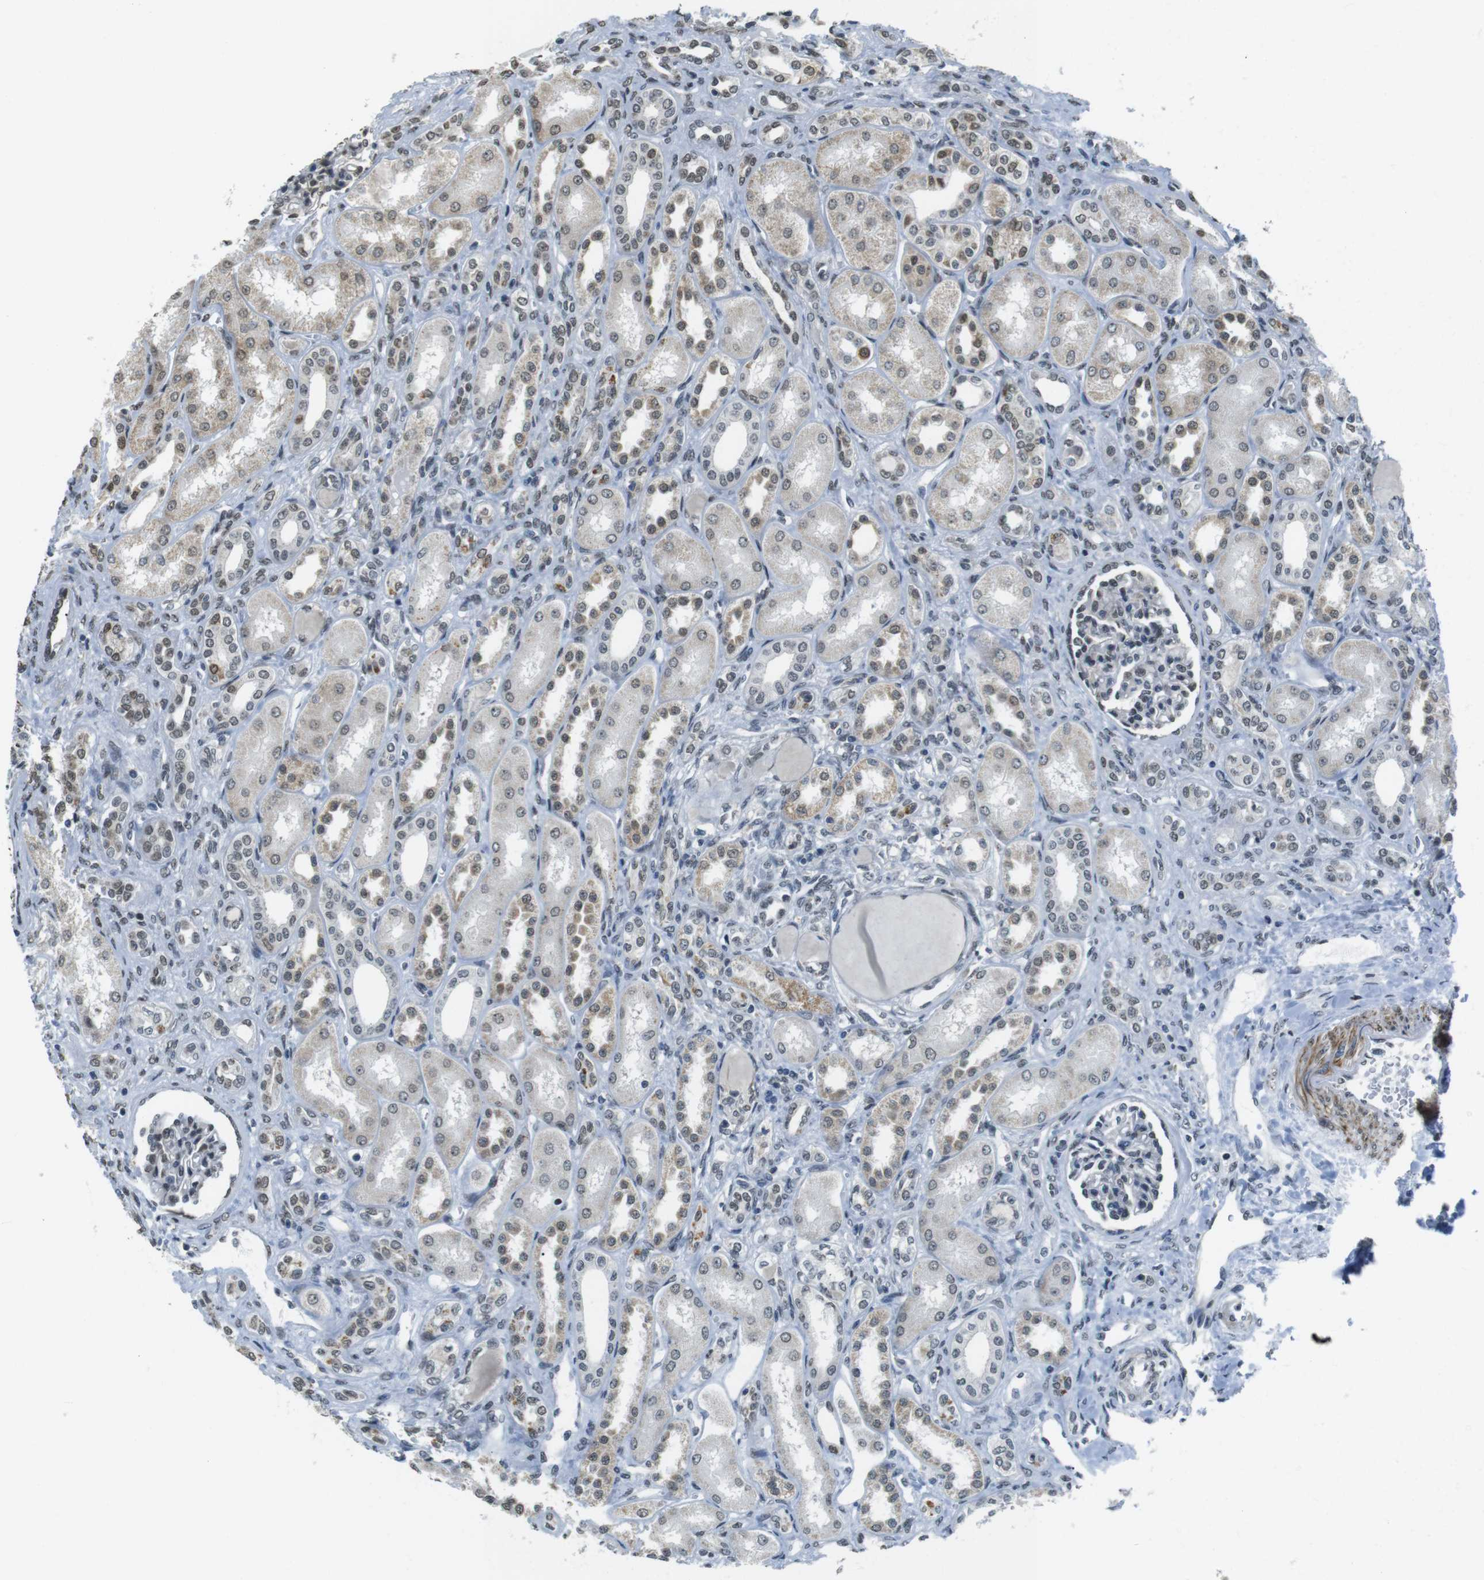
{"staining": {"intensity": "moderate", "quantity": "<25%", "location": "nuclear"}, "tissue": "kidney", "cell_type": "Cells in glomeruli", "image_type": "normal", "snomed": [{"axis": "morphology", "description": "Normal tissue, NOS"}, {"axis": "topography", "description": "Kidney"}], "caption": "IHC micrograph of normal kidney: kidney stained using IHC demonstrates low levels of moderate protein expression localized specifically in the nuclear of cells in glomeruli, appearing as a nuclear brown color.", "gene": "USP7", "patient": {"sex": "male", "age": 7}}